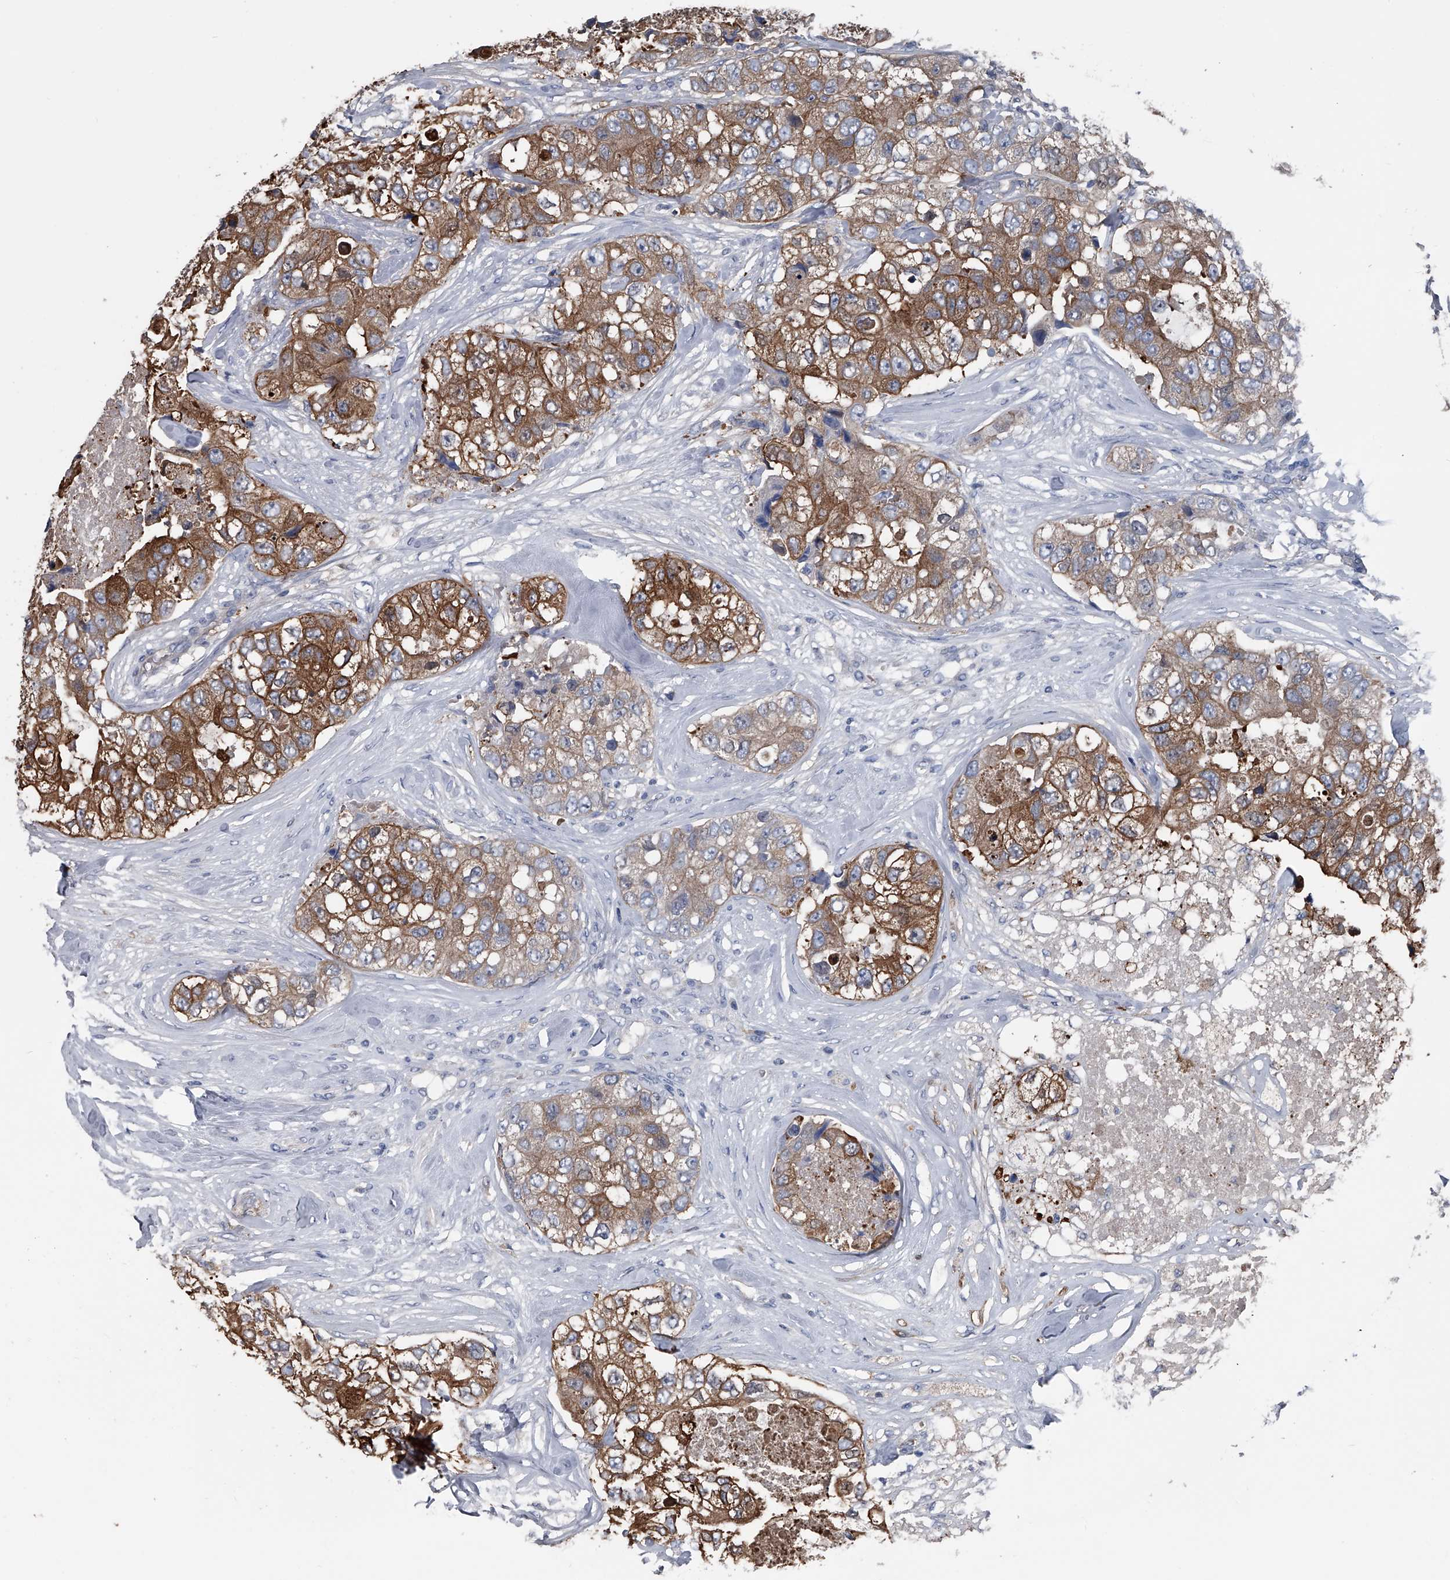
{"staining": {"intensity": "moderate", "quantity": ">75%", "location": "cytoplasmic/membranous"}, "tissue": "breast cancer", "cell_type": "Tumor cells", "image_type": "cancer", "snomed": [{"axis": "morphology", "description": "Duct carcinoma"}, {"axis": "topography", "description": "Breast"}], "caption": "Moderate cytoplasmic/membranous staining is appreciated in approximately >75% of tumor cells in breast cancer.", "gene": "KIF13A", "patient": {"sex": "female", "age": 62}}